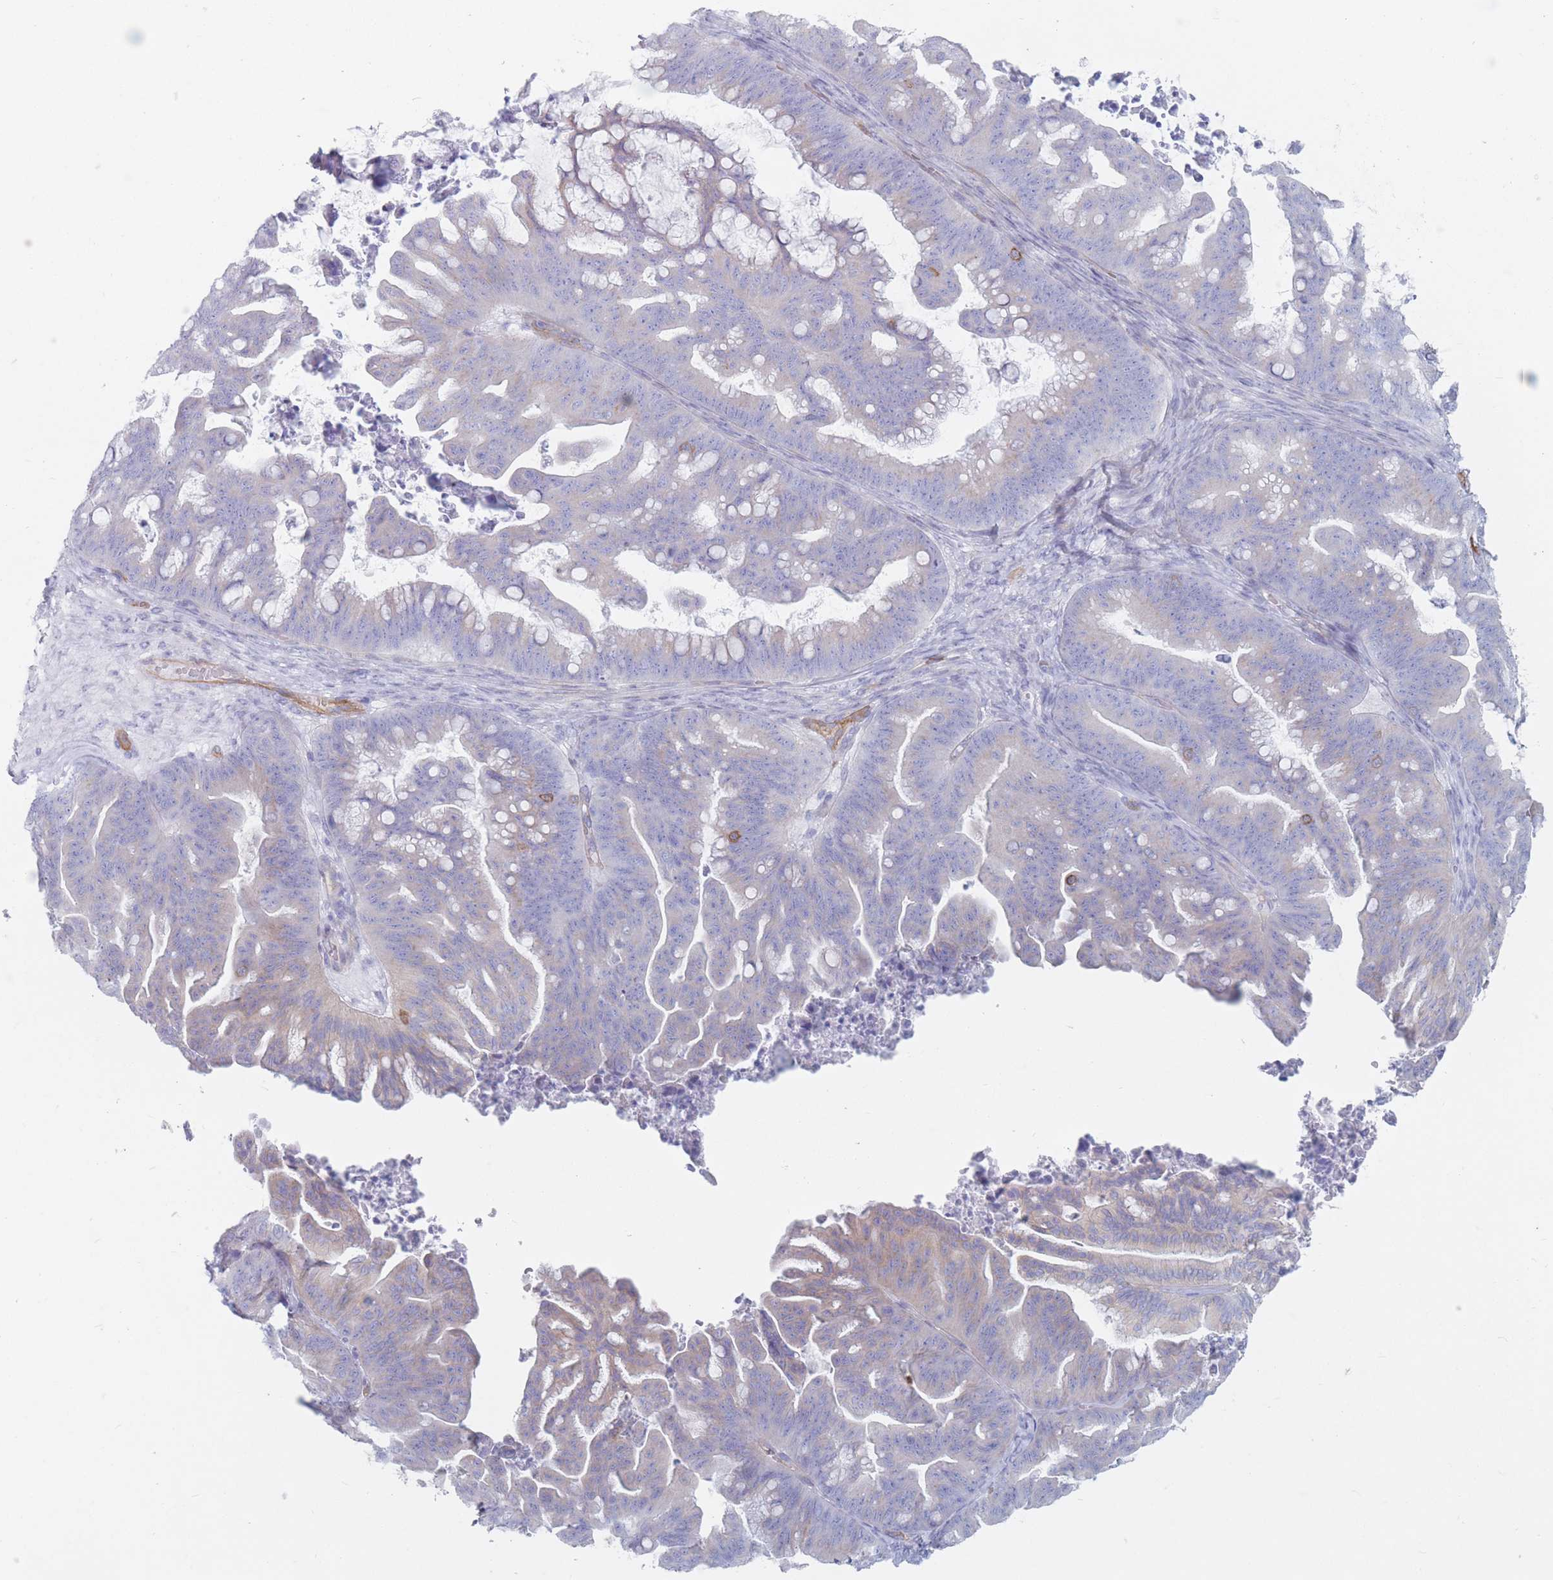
{"staining": {"intensity": "negative", "quantity": "none", "location": "none"}, "tissue": "ovarian cancer", "cell_type": "Tumor cells", "image_type": "cancer", "snomed": [{"axis": "morphology", "description": "Cystadenocarcinoma, mucinous, NOS"}, {"axis": "topography", "description": "Ovary"}], "caption": "Protein analysis of ovarian cancer (mucinous cystadenocarcinoma) reveals no significant positivity in tumor cells. The staining is performed using DAB brown chromogen with nuclei counter-stained in using hematoxylin.", "gene": "PLPP1", "patient": {"sex": "female", "age": 67}}